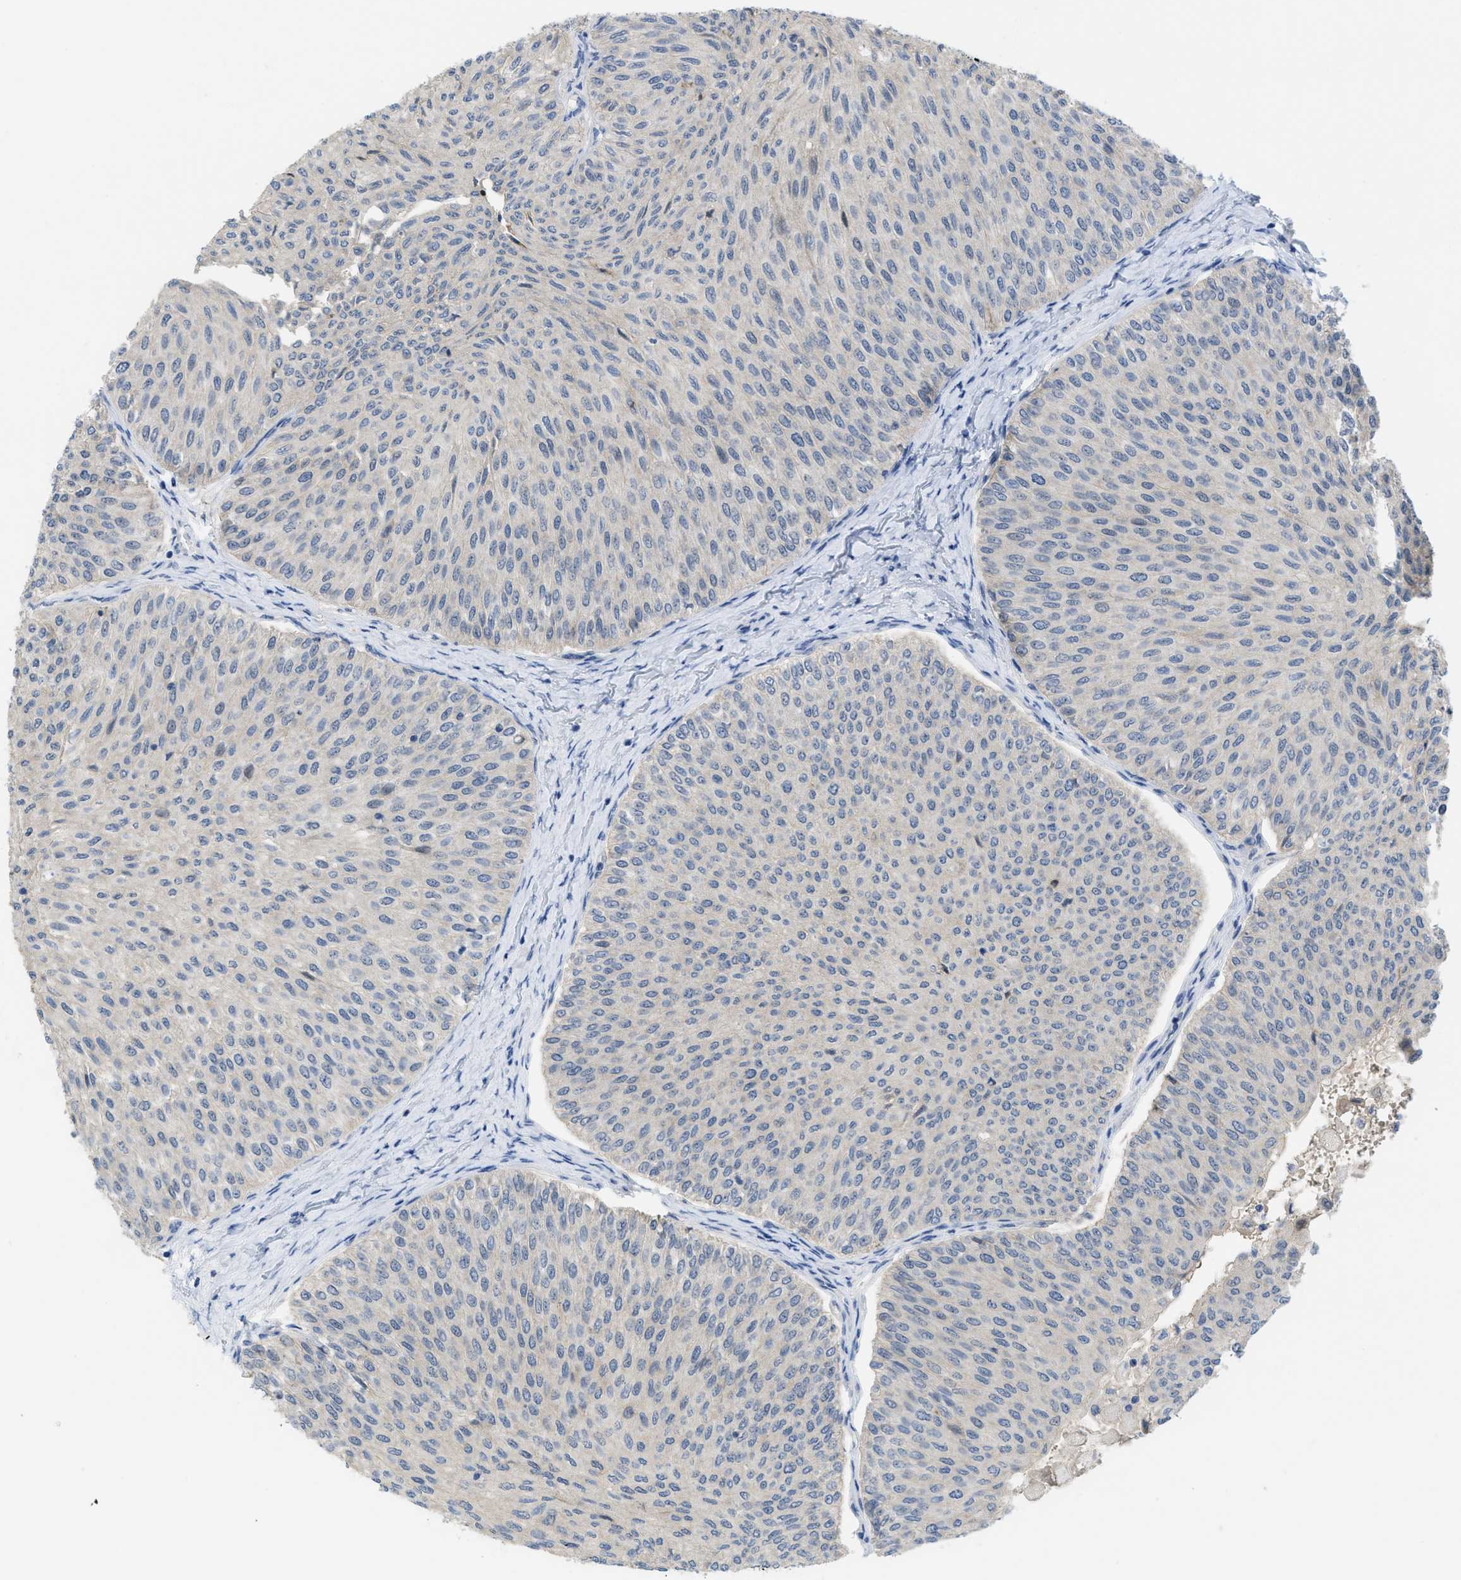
{"staining": {"intensity": "negative", "quantity": "none", "location": "none"}, "tissue": "urothelial cancer", "cell_type": "Tumor cells", "image_type": "cancer", "snomed": [{"axis": "morphology", "description": "Urothelial carcinoma, Low grade"}, {"axis": "topography", "description": "Urinary bladder"}], "caption": "The micrograph shows no significant staining in tumor cells of urothelial cancer. The staining was performed using DAB (3,3'-diaminobenzidine) to visualize the protein expression in brown, while the nuclei were stained in blue with hematoxylin (Magnification: 20x).", "gene": "CNNM4", "patient": {"sex": "male", "age": 78}}